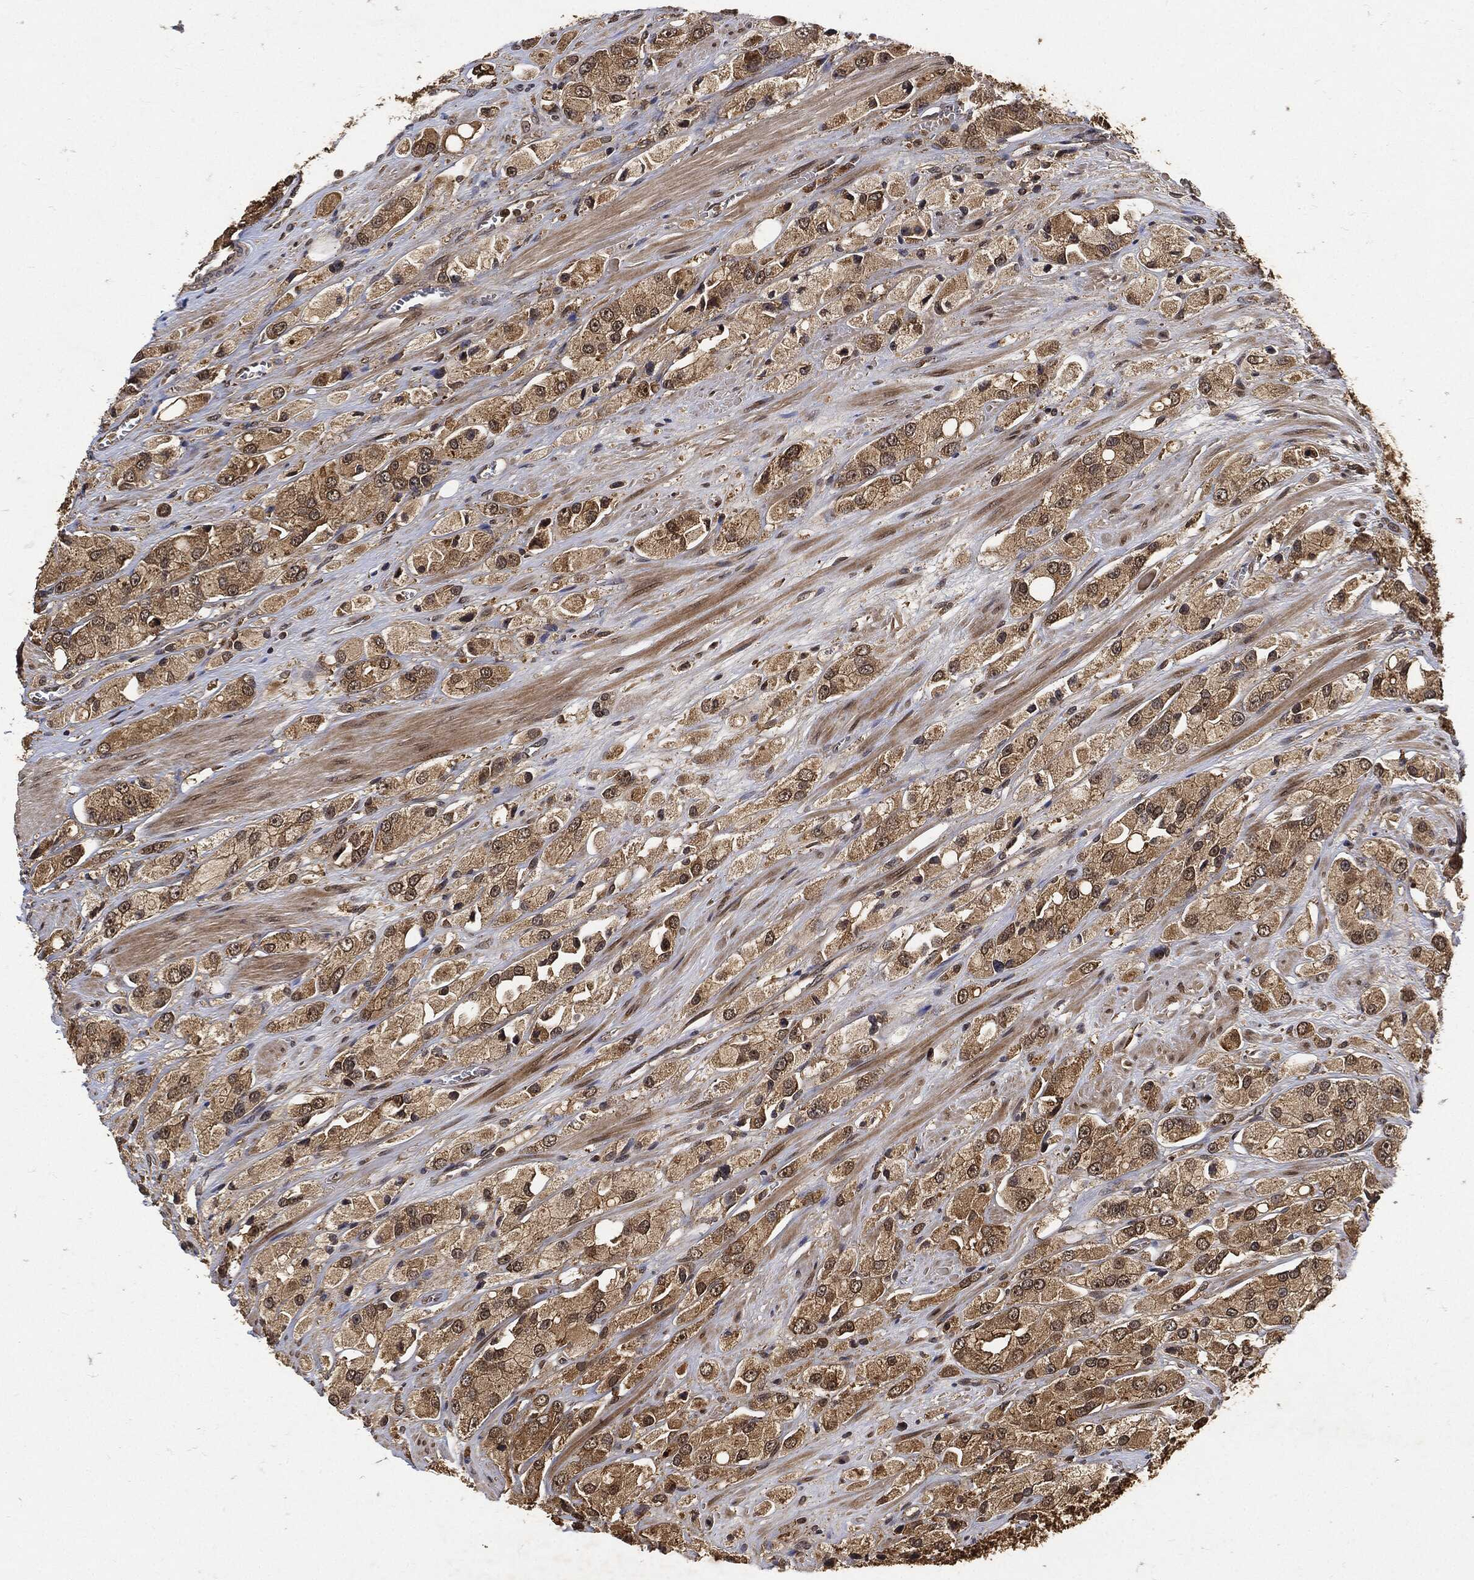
{"staining": {"intensity": "moderate", "quantity": ">75%", "location": "cytoplasmic/membranous"}, "tissue": "prostate cancer", "cell_type": "Tumor cells", "image_type": "cancer", "snomed": [{"axis": "morphology", "description": "Adenocarcinoma, NOS"}, {"axis": "topography", "description": "Prostate and seminal vesicle, NOS"}, {"axis": "topography", "description": "Prostate"}], "caption": "Immunohistochemical staining of prostate adenocarcinoma displays medium levels of moderate cytoplasmic/membranous protein expression in approximately >75% of tumor cells.", "gene": "ZNF226", "patient": {"sex": "male", "age": 64}}